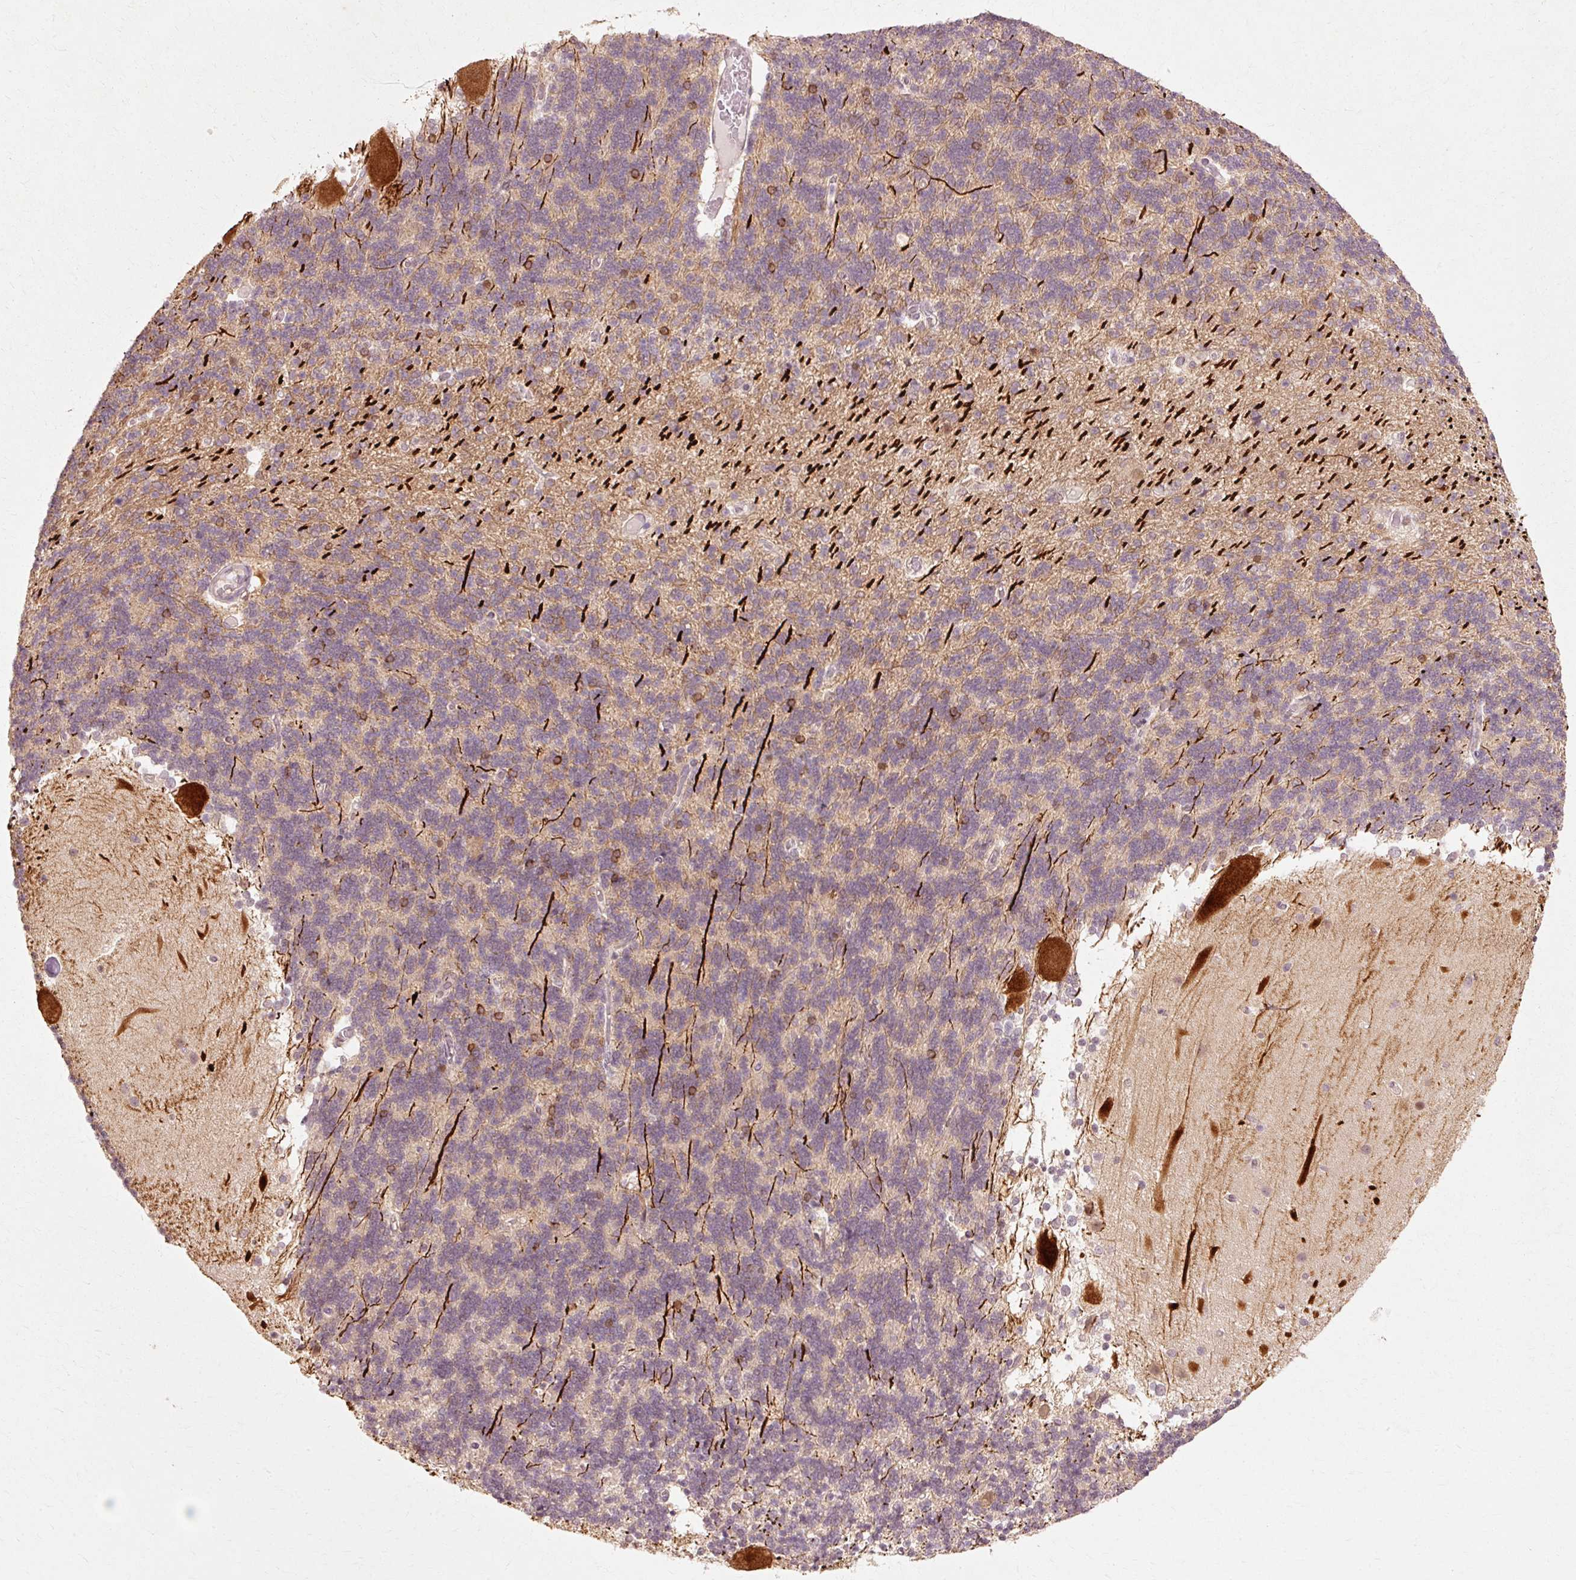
{"staining": {"intensity": "moderate", "quantity": "25%-75%", "location": "cytoplasmic/membranous,nuclear"}, "tissue": "cerebellum", "cell_type": "Cells in granular layer", "image_type": "normal", "snomed": [{"axis": "morphology", "description": "Normal tissue, NOS"}, {"axis": "topography", "description": "Cerebellum"}], "caption": "Cells in granular layer reveal medium levels of moderate cytoplasmic/membranous,nuclear expression in about 25%-75% of cells in benign human cerebellum. (DAB (3,3'-diaminobenzidine) IHC with brightfield microscopy, high magnification).", "gene": "RGPD5", "patient": {"sex": "female", "age": 54}}